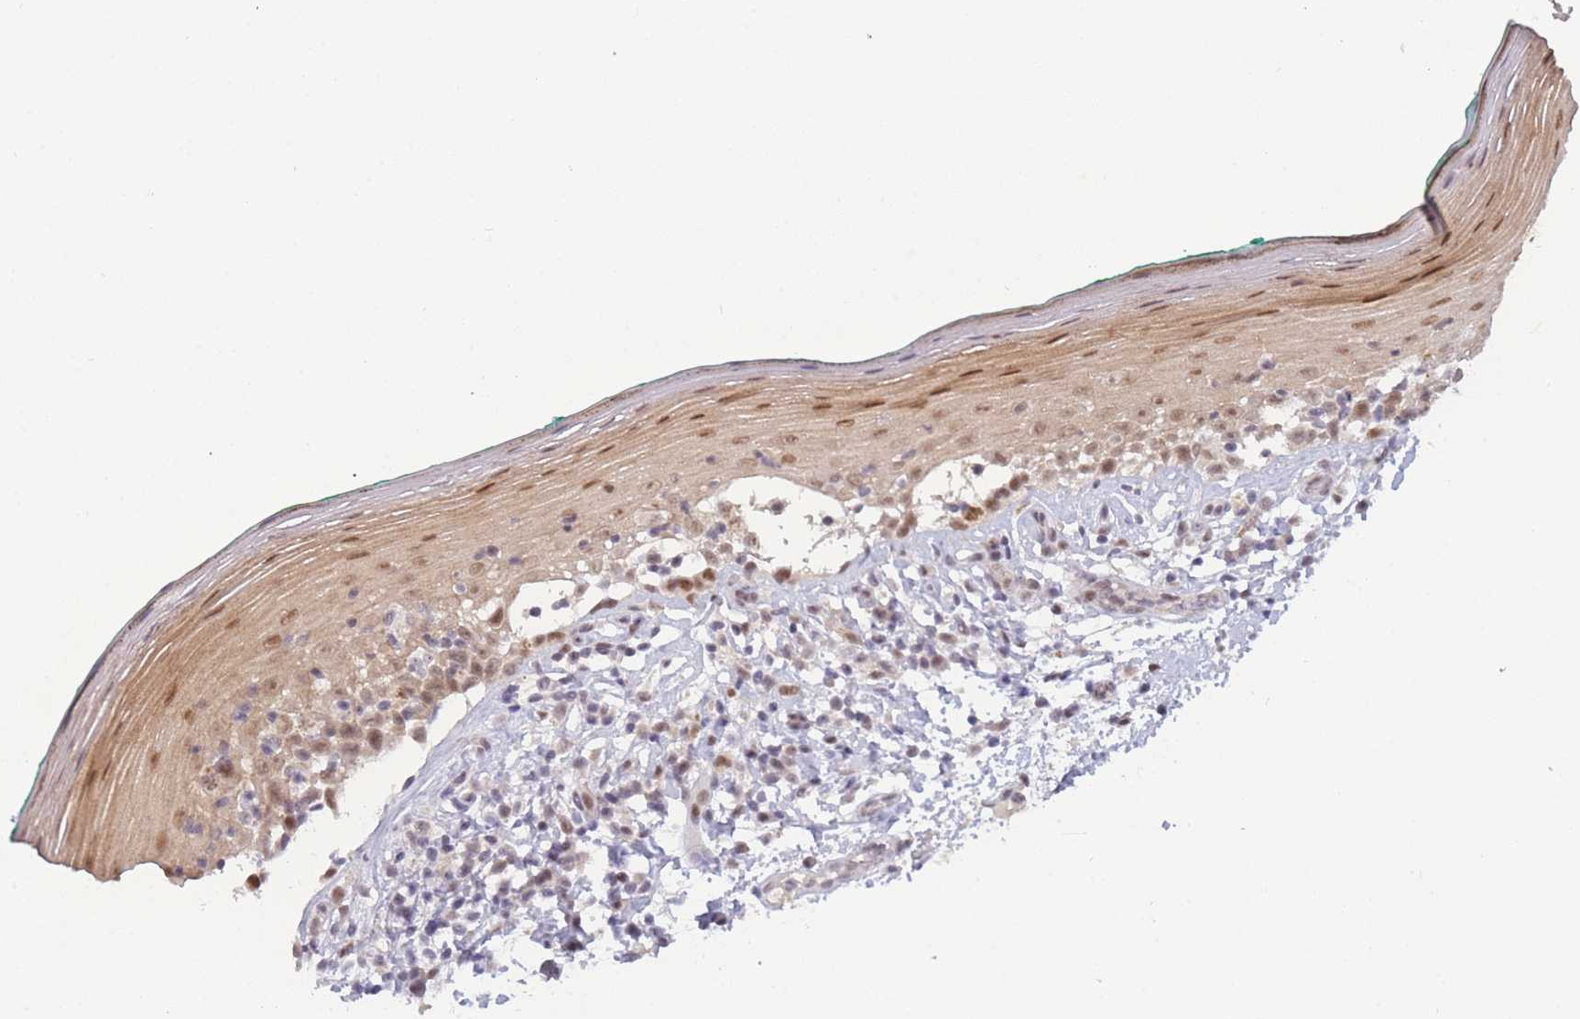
{"staining": {"intensity": "moderate", "quantity": ">75%", "location": "cytoplasmic/membranous,nuclear"}, "tissue": "oral mucosa", "cell_type": "Squamous epithelial cells", "image_type": "normal", "snomed": [{"axis": "morphology", "description": "Normal tissue, NOS"}, {"axis": "topography", "description": "Oral tissue"}], "caption": "DAB (3,3'-diaminobenzidine) immunohistochemical staining of benign oral mucosa shows moderate cytoplasmic/membranous,nuclear protein staining in approximately >75% of squamous epithelial cells.", "gene": "DEAF1", "patient": {"sex": "female", "age": 83}}